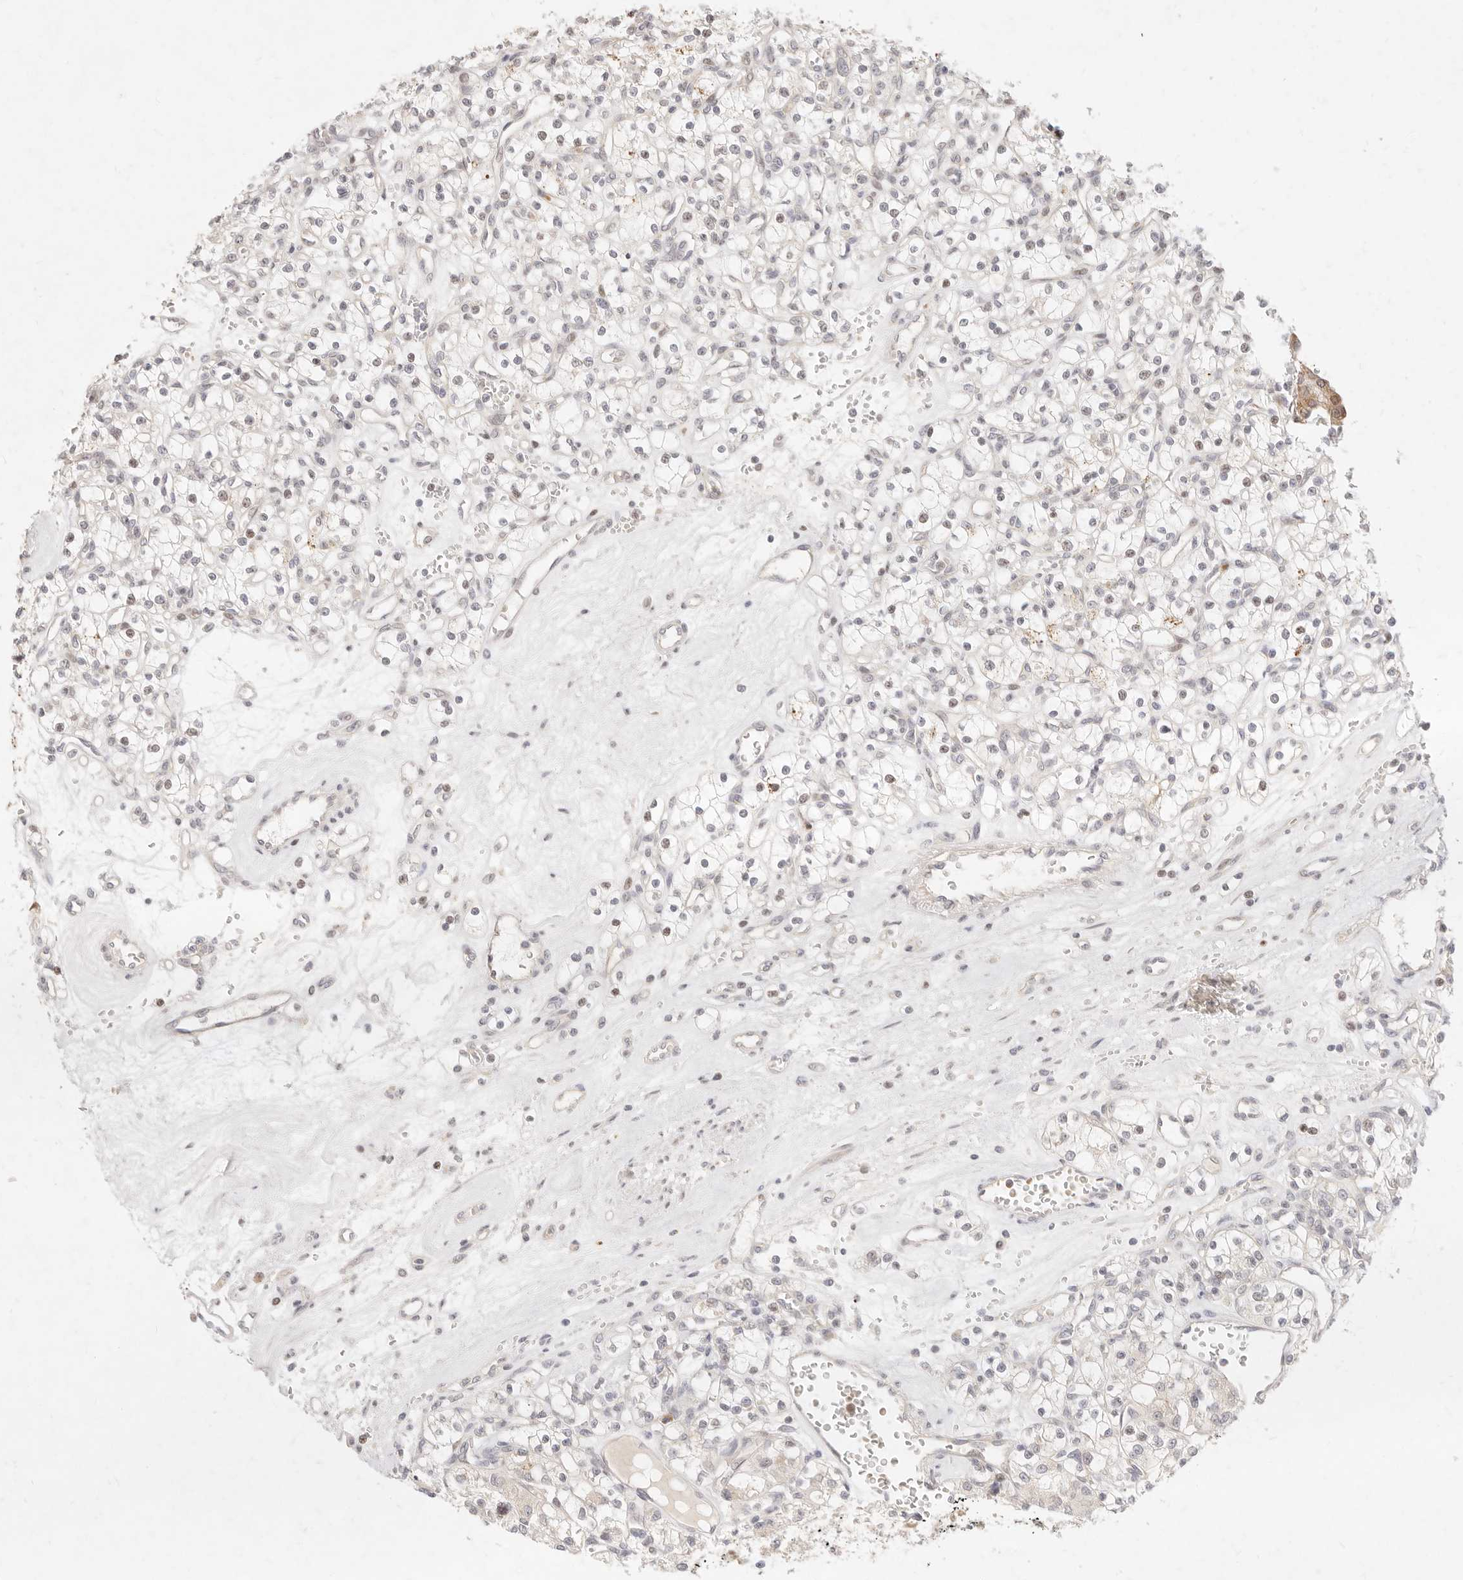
{"staining": {"intensity": "weak", "quantity": "<25%", "location": "nuclear"}, "tissue": "renal cancer", "cell_type": "Tumor cells", "image_type": "cancer", "snomed": [{"axis": "morphology", "description": "Adenocarcinoma, NOS"}, {"axis": "topography", "description": "Kidney"}], "caption": "Immunohistochemistry image of neoplastic tissue: adenocarcinoma (renal) stained with DAB exhibits no significant protein expression in tumor cells.", "gene": "ASCL3", "patient": {"sex": "female", "age": 59}}